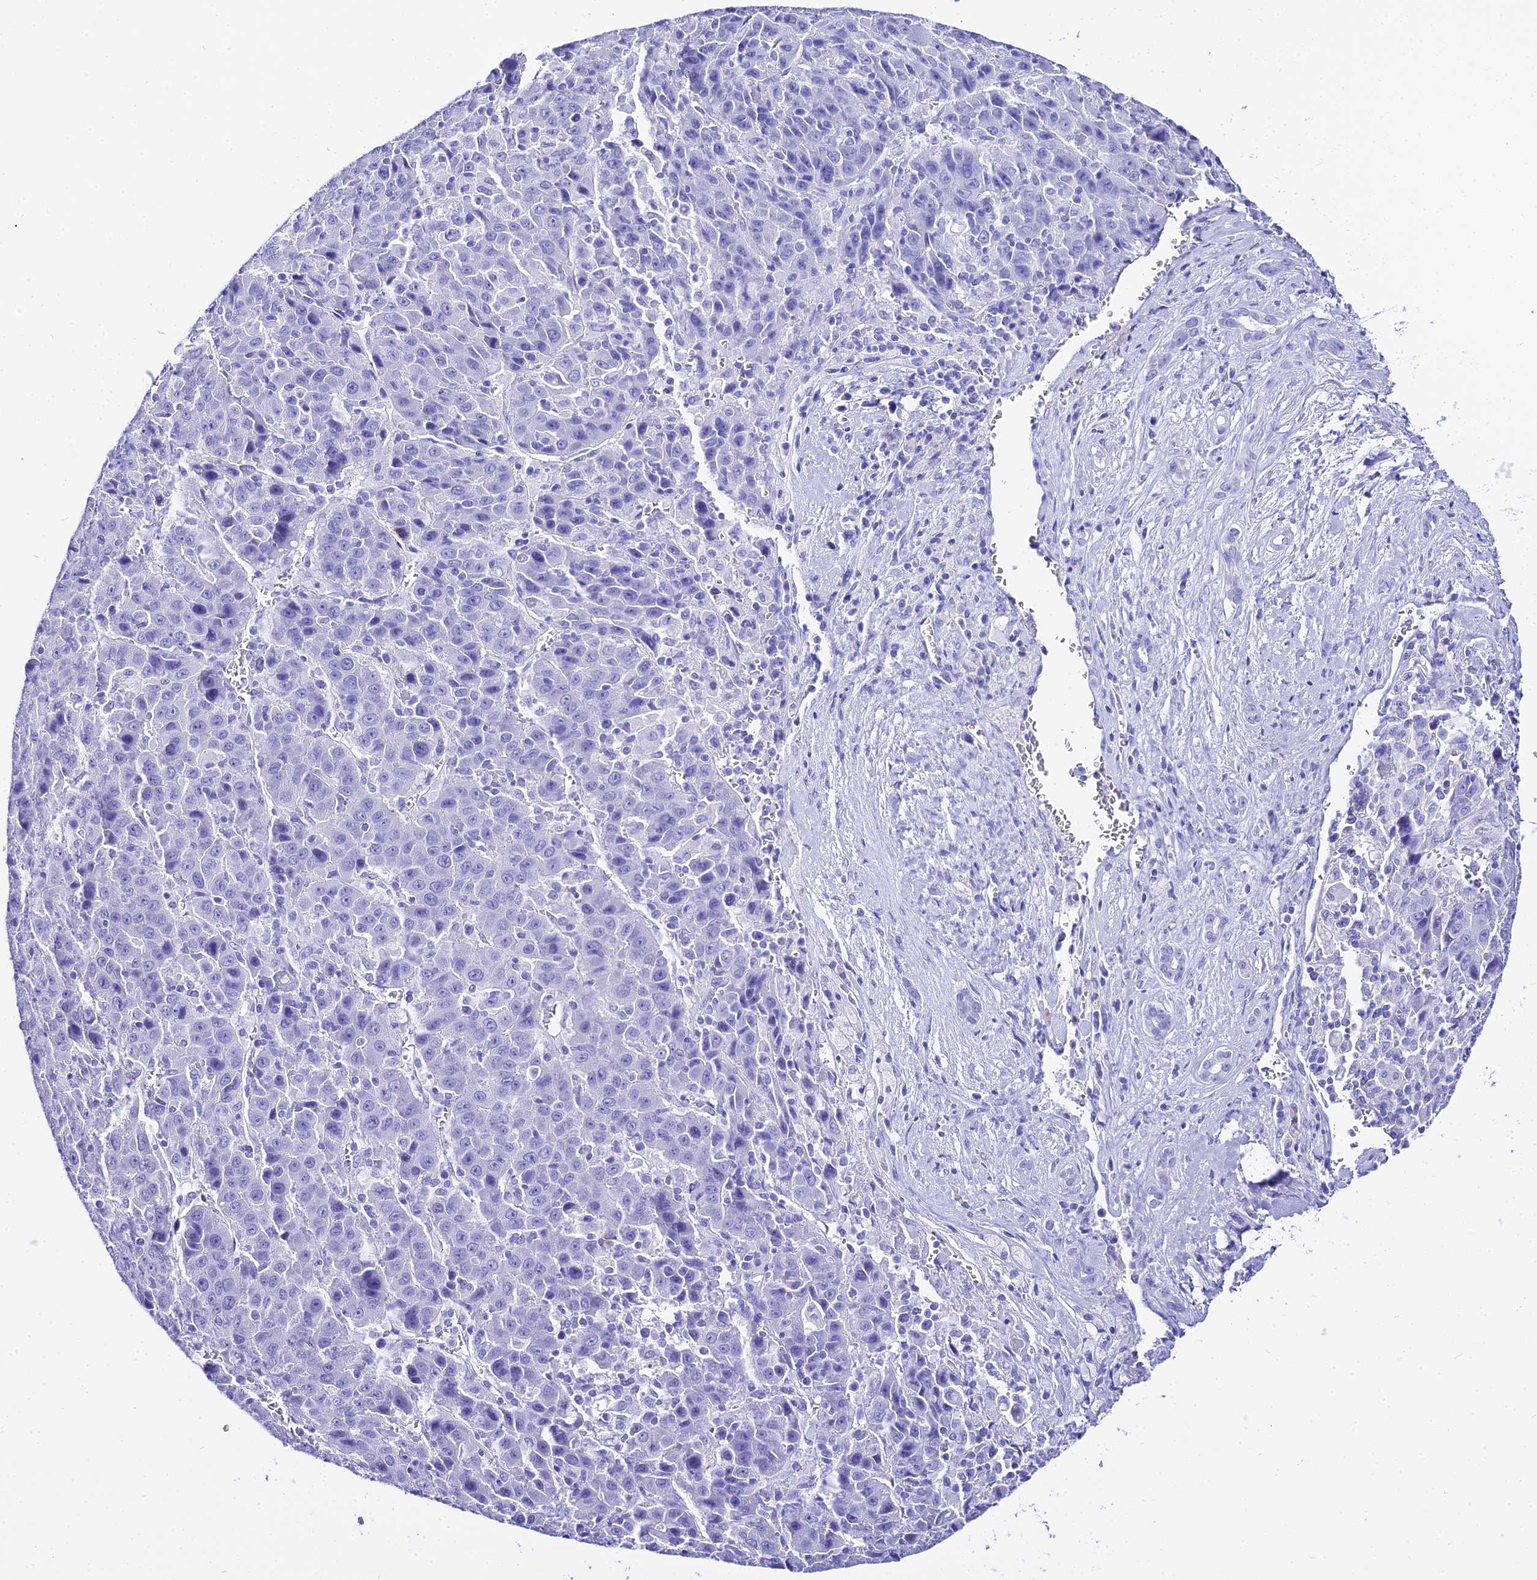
{"staining": {"intensity": "negative", "quantity": "none", "location": "none"}, "tissue": "liver cancer", "cell_type": "Tumor cells", "image_type": "cancer", "snomed": [{"axis": "morphology", "description": "Carcinoma, Hepatocellular, NOS"}, {"axis": "topography", "description": "Liver"}], "caption": "Immunohistochemical staining of human liver hepatocellular carcinoma reveals no significant positivity in tumor cells.", "gene": "TRMT44", "patient": {"sex": "female", "age": 53}}